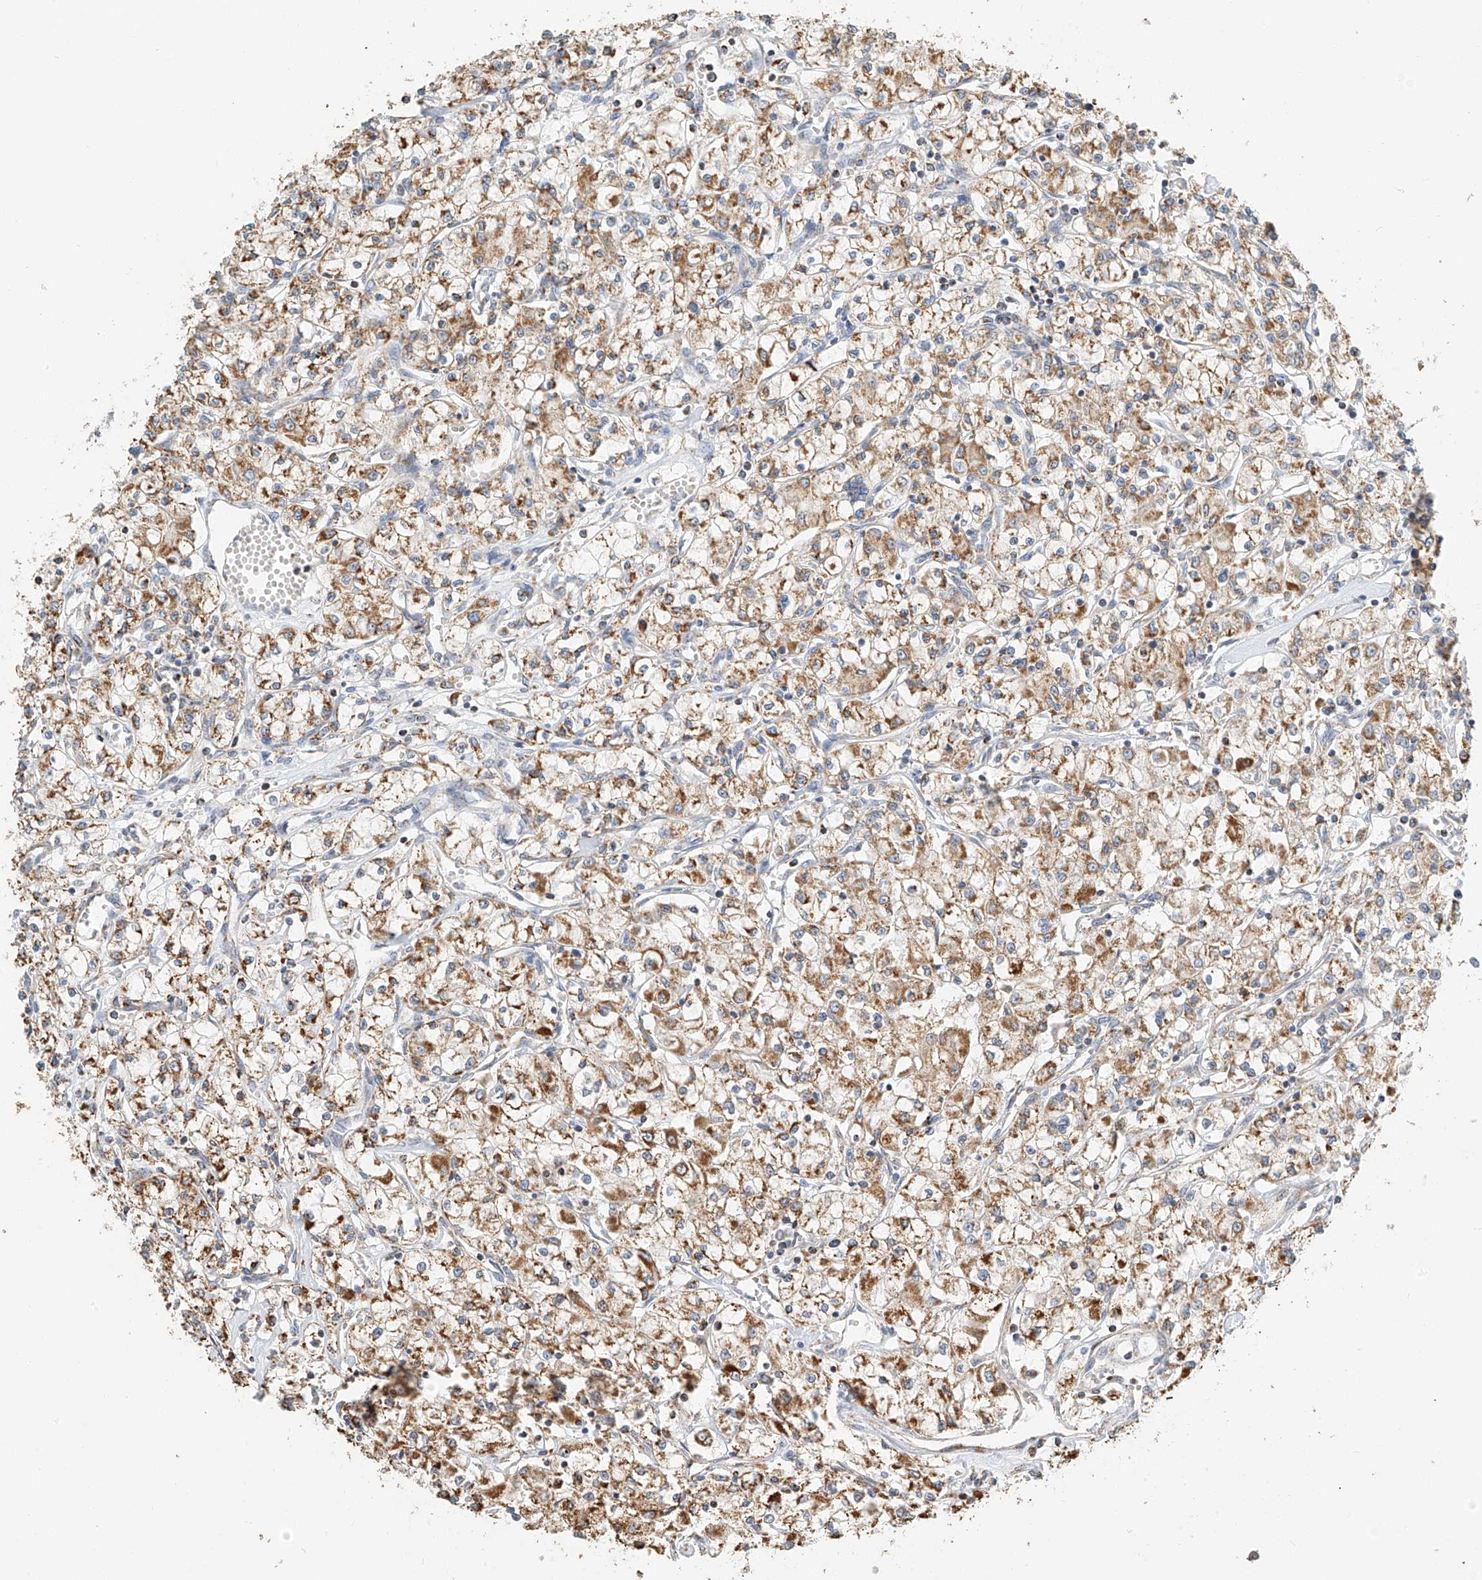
{"staining": {"intensity": "moderate", "quantity": ">75%", "location": "cytoplasmic/membranous"}, "tissue": "renal cancer", "cell_type": "Tumor cells", "image_type": "cancer", "snomed": [{"axis": "morphology", "description": "Adenocarcinoma, NOS"}, {"axis": "topography", "description": "Kidney"}], "caption": "Immunohistochemical staining of human renal adenocarcinoma demonstrates moderate cytoplasmic/membranous protein positivity in approximately >75% of tumor cells.", "gene": "YIPF7", "patient": {"sex": "female", "age": 59}}